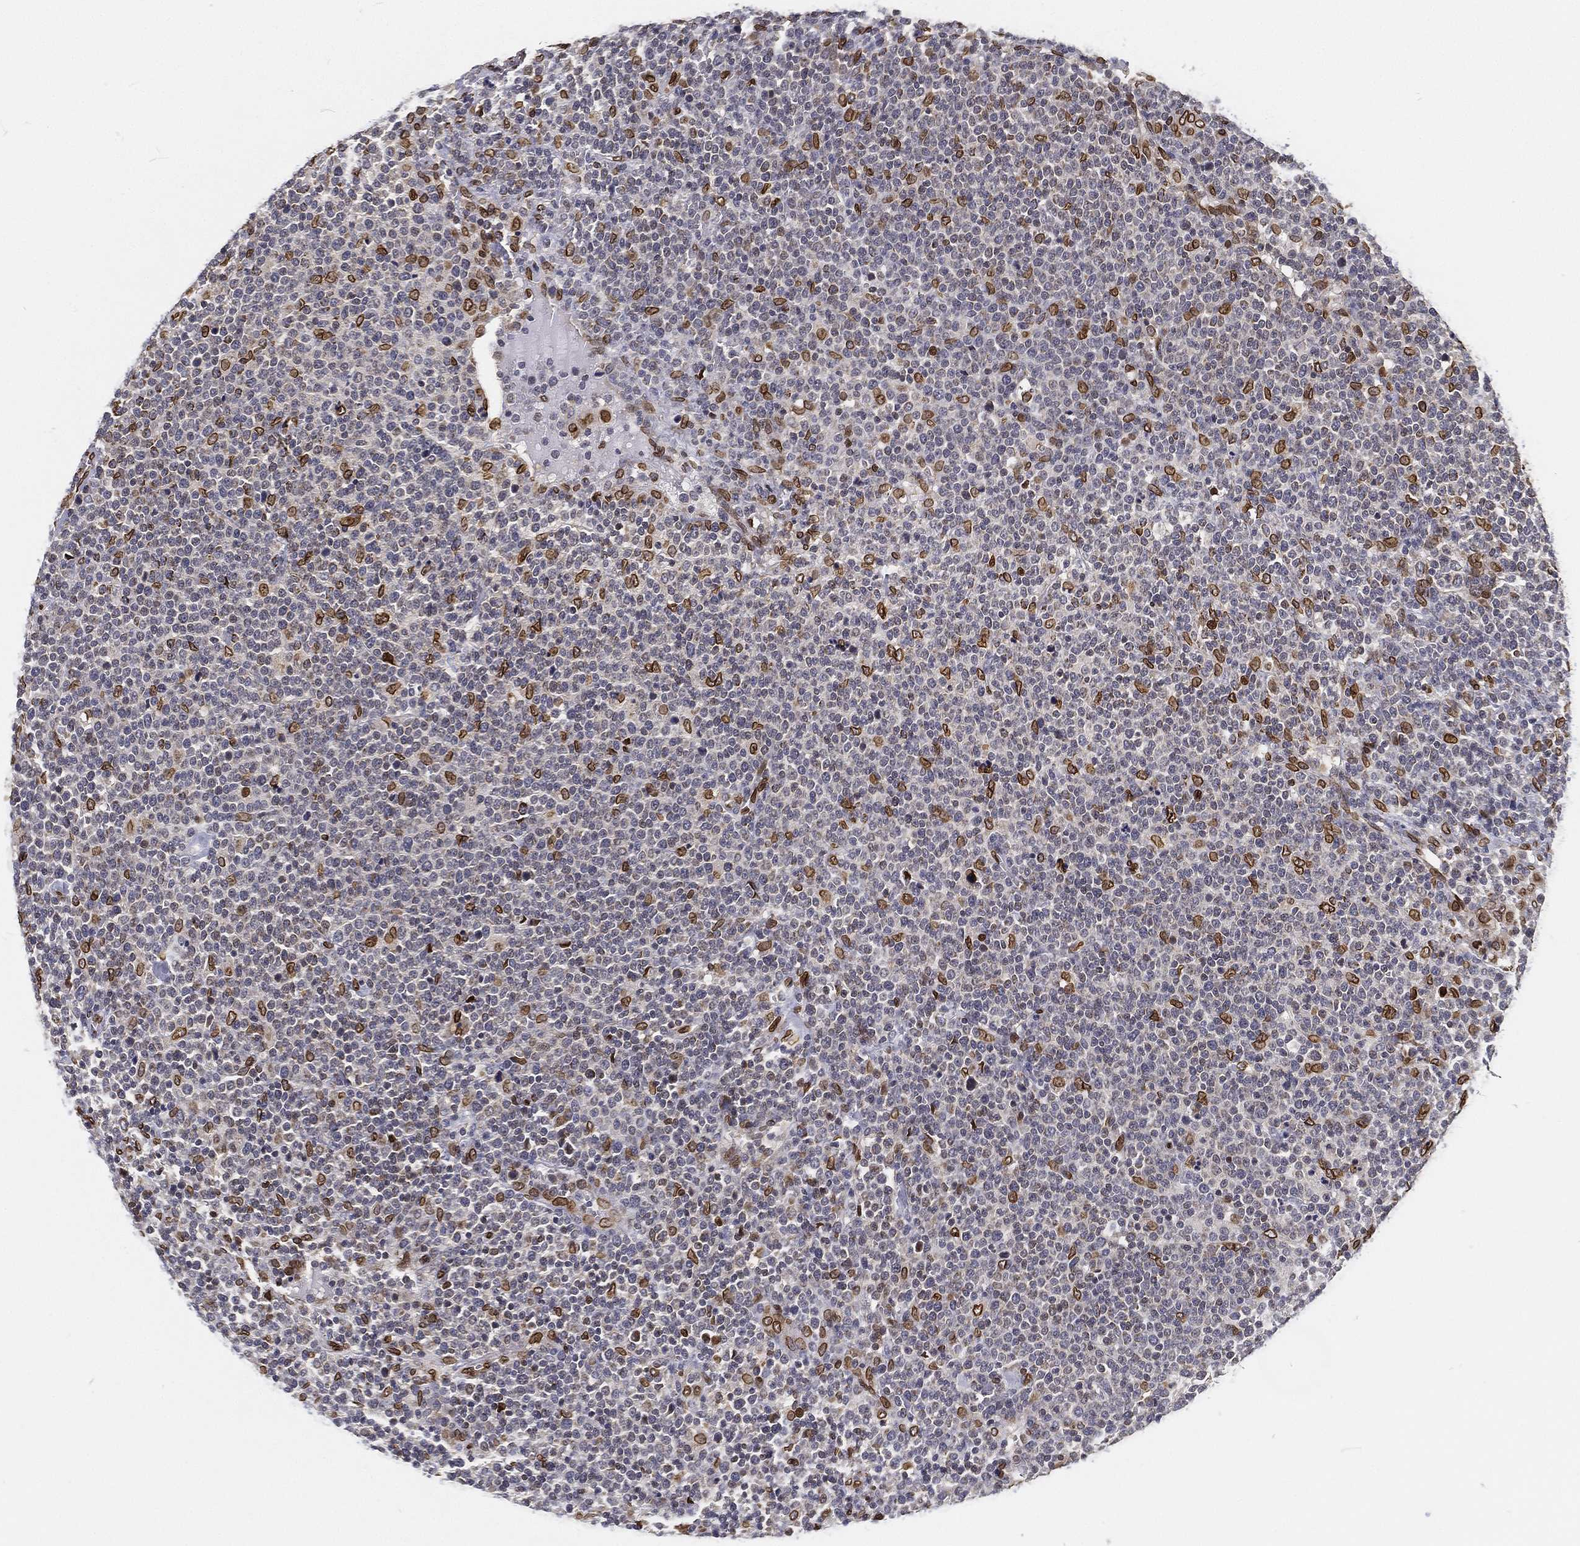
{"staining": {"intensity": "strong", "quantity": "<25%", "location": "cytoplasmic/membranous,nuclear"}, "tissue": "lymphoma", "cell_type": "Tumor cells", "image_type": "cancer", "snomed": [{"axis": "morphology", "description": "Malignant lymphoma, non-Hodgkin's type, High grade"}, {"axis": "topography", "description": "Lymph node"}], "caption": "Protein staining of malignant lymphoma, non-Hodgkin's type (high-grade) tissue exhibits strong cytoplasmic/membranous and nuclear positivity in about <25% of tumor cells.", "gene": "PALB2", "patient": {"sex": "male", "age": 61}}